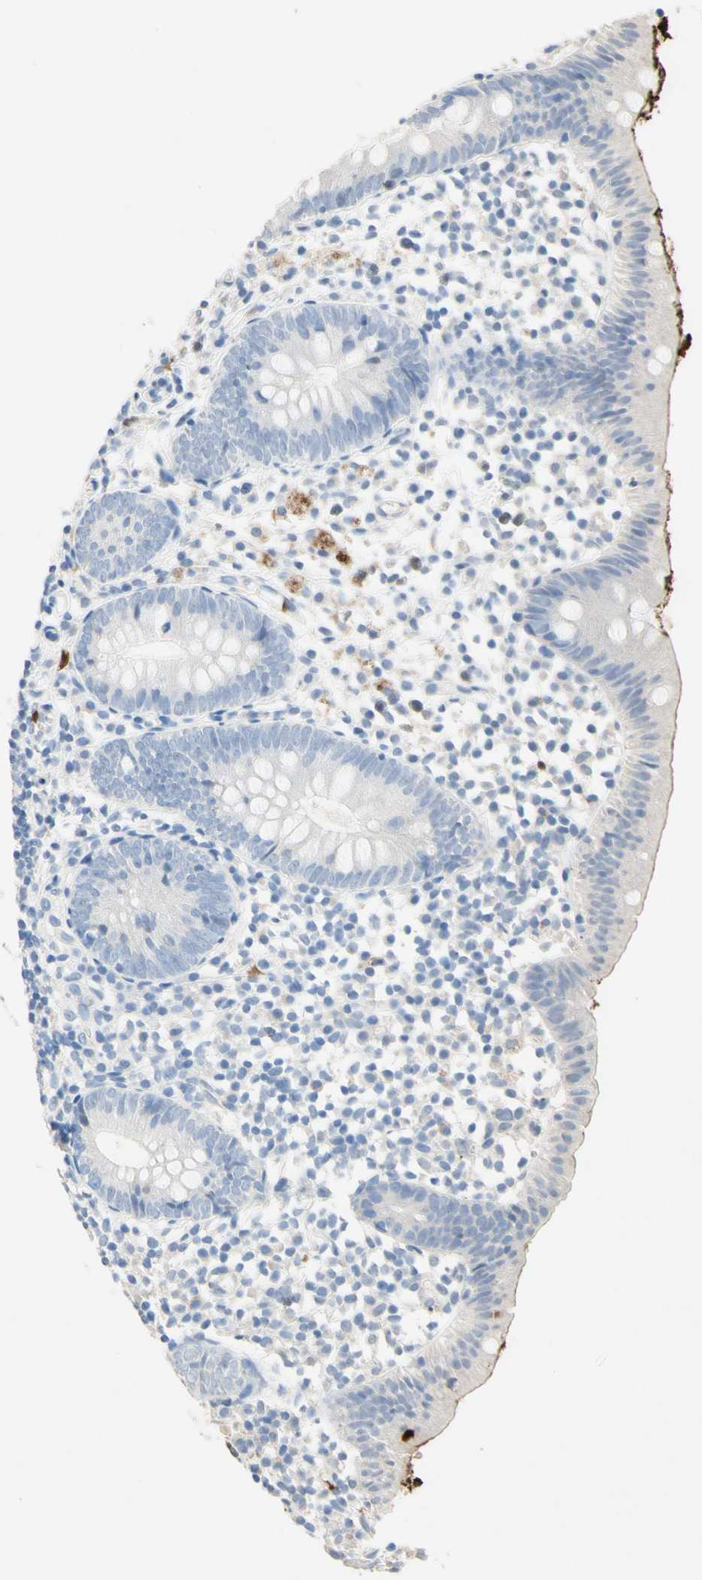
{"staining": {"intensity": "negative", "quantity": "none", "location": "none"}, "tissue": "appendix", "cell_type": "Glandular cells", "image_type": "normal", "snomed": [{"axis": "morphology", "description": "Normal tissue, NOS"}, {"axis": "topography", "description": "Appendix"}], "caption": "This image is of normal appendix stained with immunohistochemistry (IHC) to label a protein in brown with the nuclei are counter-stained blue. There is no positivity in glandular cells.", "gene": "NFKBIZ", "patient": {"sex": "female", "age": 20}}